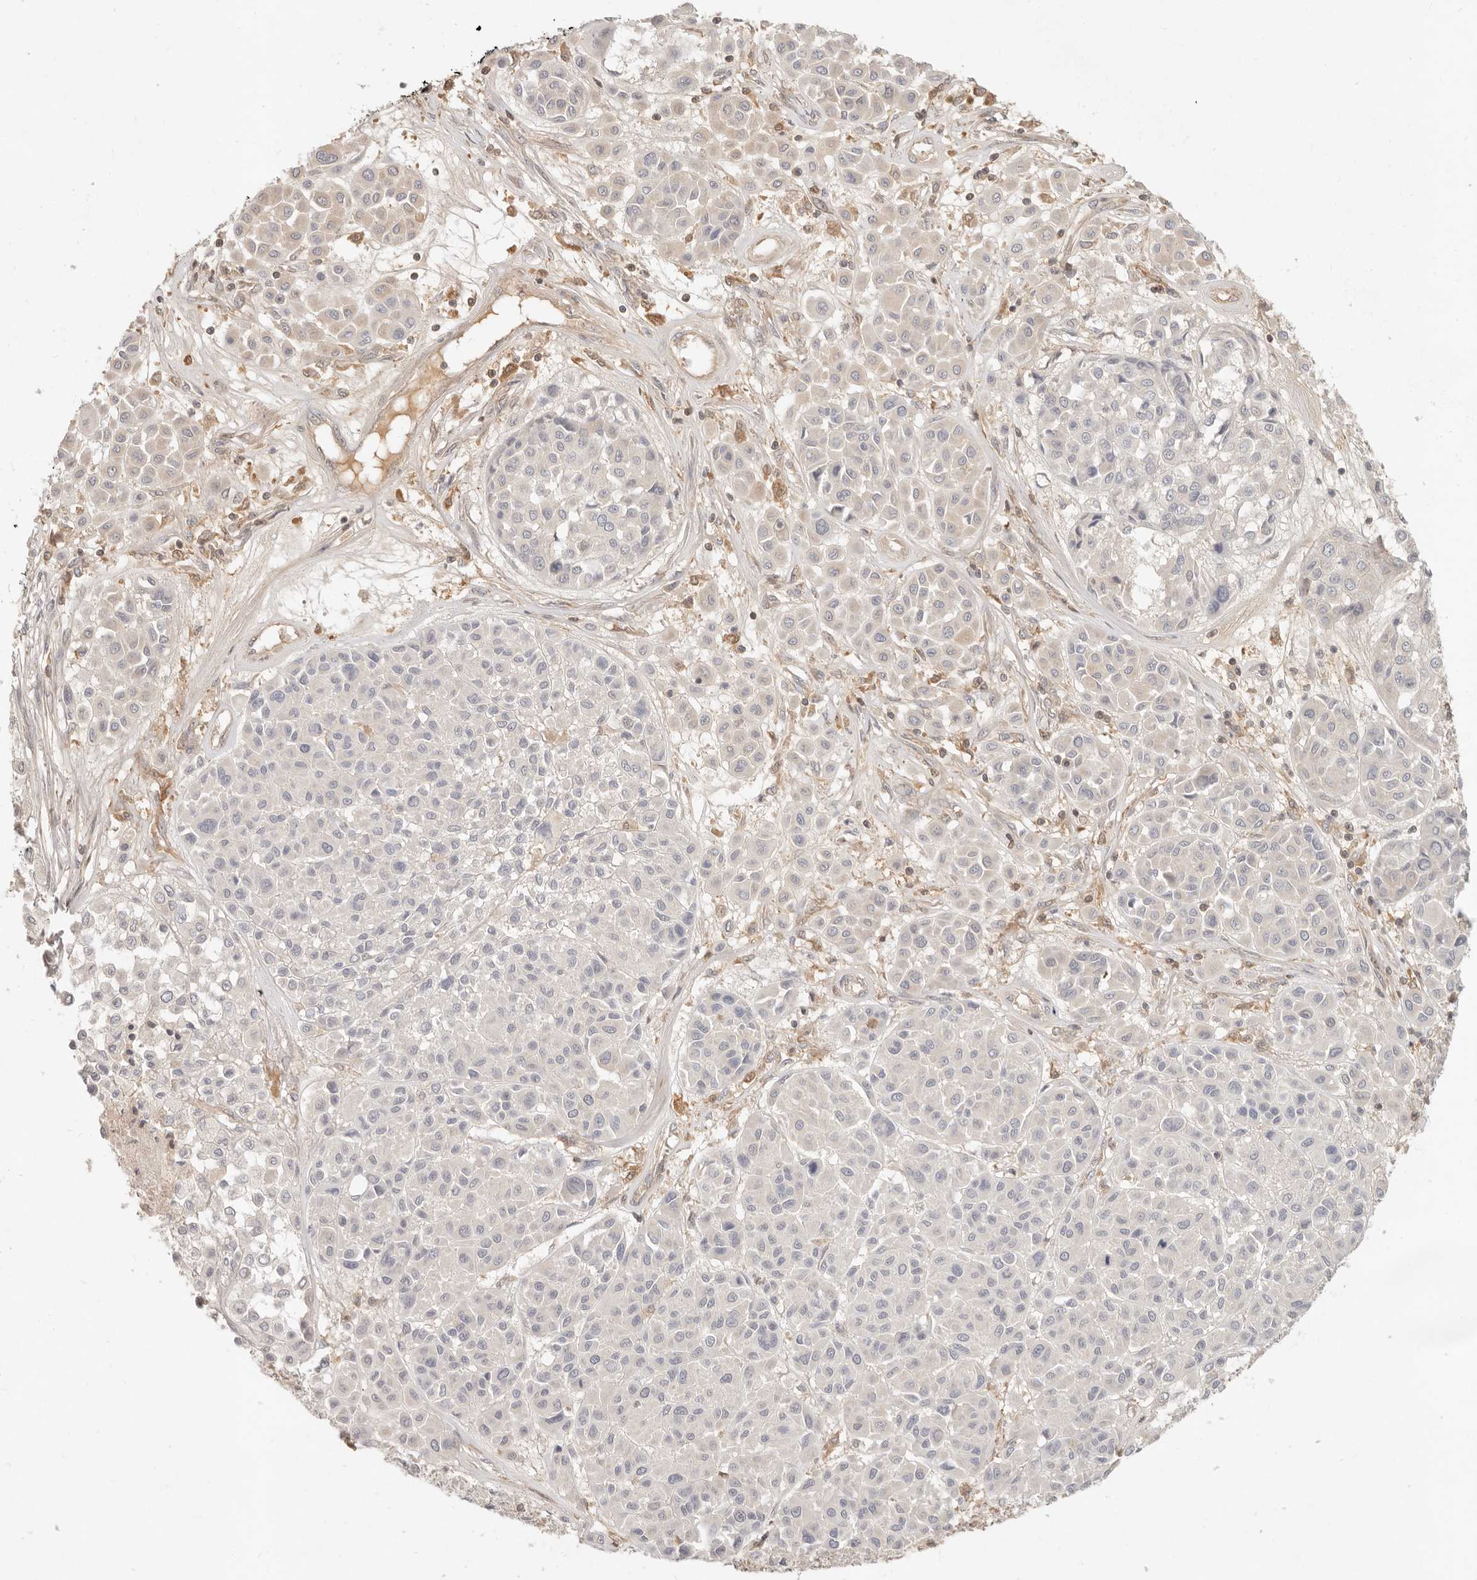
{"staining": {"intensity": "negative", "quantity": "none", "location": "none"}, "tissue": "melanoma", "cell_type": "Tumor cells", "image_type": "cancer", "snomed": [{"axis": "morphology", "description": "Malignant melanoma, Metastatic site"}, {"axis": "topography", "description": "Soft tissue"}], "caption": "IHC histopathology image of human malignant melanoma (metastatic site) stained for a protein (brown), which displays no expression in tumor cells.", "gene": "NECAP2", "patient": {"sex": "male", "age": 41}}